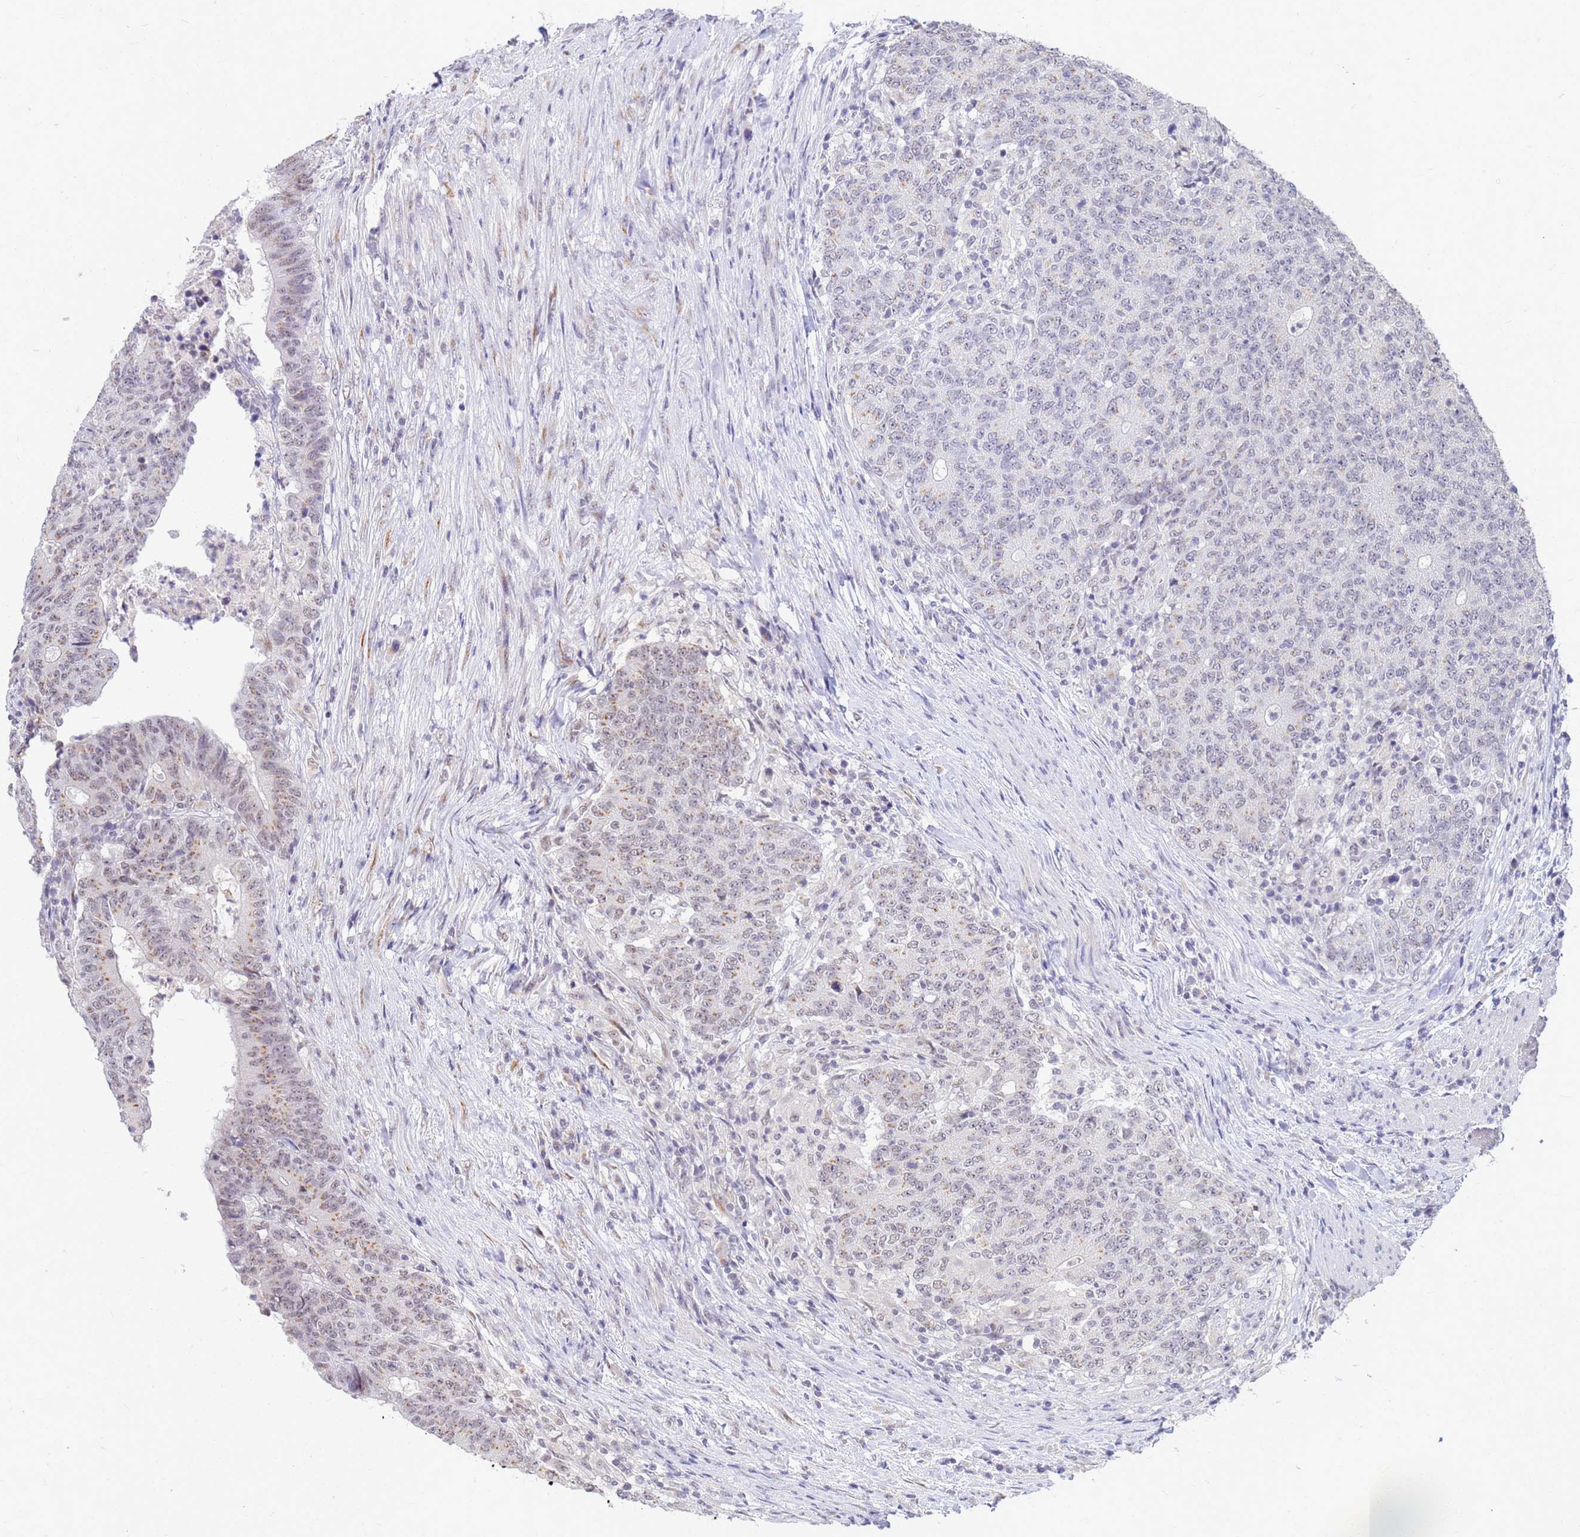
{"staining": {"intensity": "weak", "quantity": "25%-75%", "location": "cytoplasmic/membranous,nuclear"}, "tissue": "colorectal cancer", "cell_type": "Tumor cells", "image_type": "cancer", "snomed": [{"axis": "morphology", "description": "Adenocarcinoma, NOS"}, {"axis": "topography", "description": "Colon"}], "caption": "A brown stain labels weak cytoplasmic/membranous and nuclear expression of a protein in human colorectal cancer tumor cells.", "gene": "NCBP2", "patient": {"sex": "female", "age": 75}}